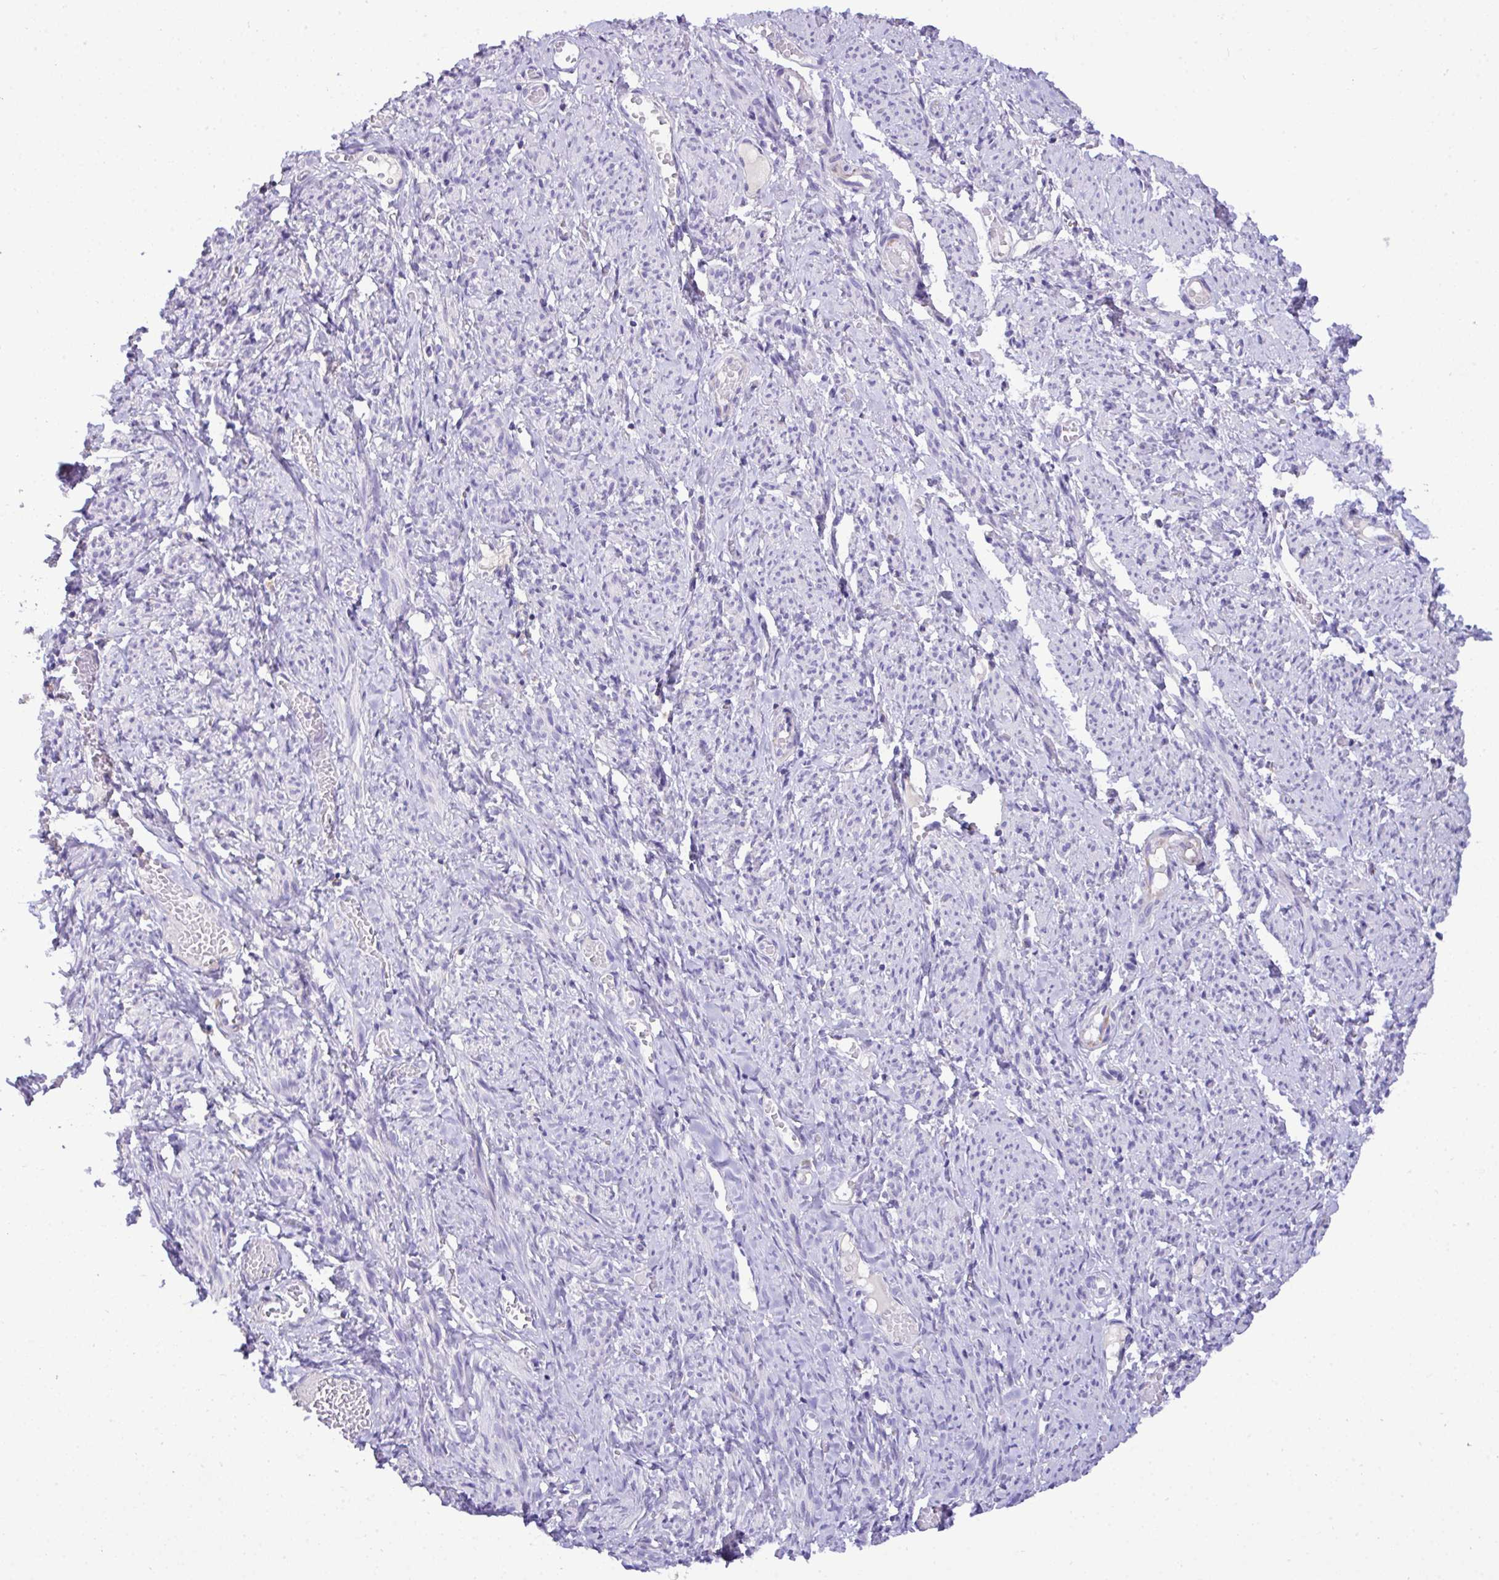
{"staining": {"intensity": "negative", "quantity": "none", "location": "none"}, "tissue": "smooth muscle", "cell_type": "Smooth muscle cells", "image_type": "normal", "snomed": [{"axis": "morphology", "description": "Normal tissue, NOS"}, {"axis": "topography", "description": "Smooth muscle"}], "caption": "A high-resolution histopathology image shows immunohistochemistry (IHC) staining of normal smooth muscle, which displays no significant positivity in smooth muscle cells.", "gene": "ST8SIA2", "patient": {"sex": "female", "age": 65}}